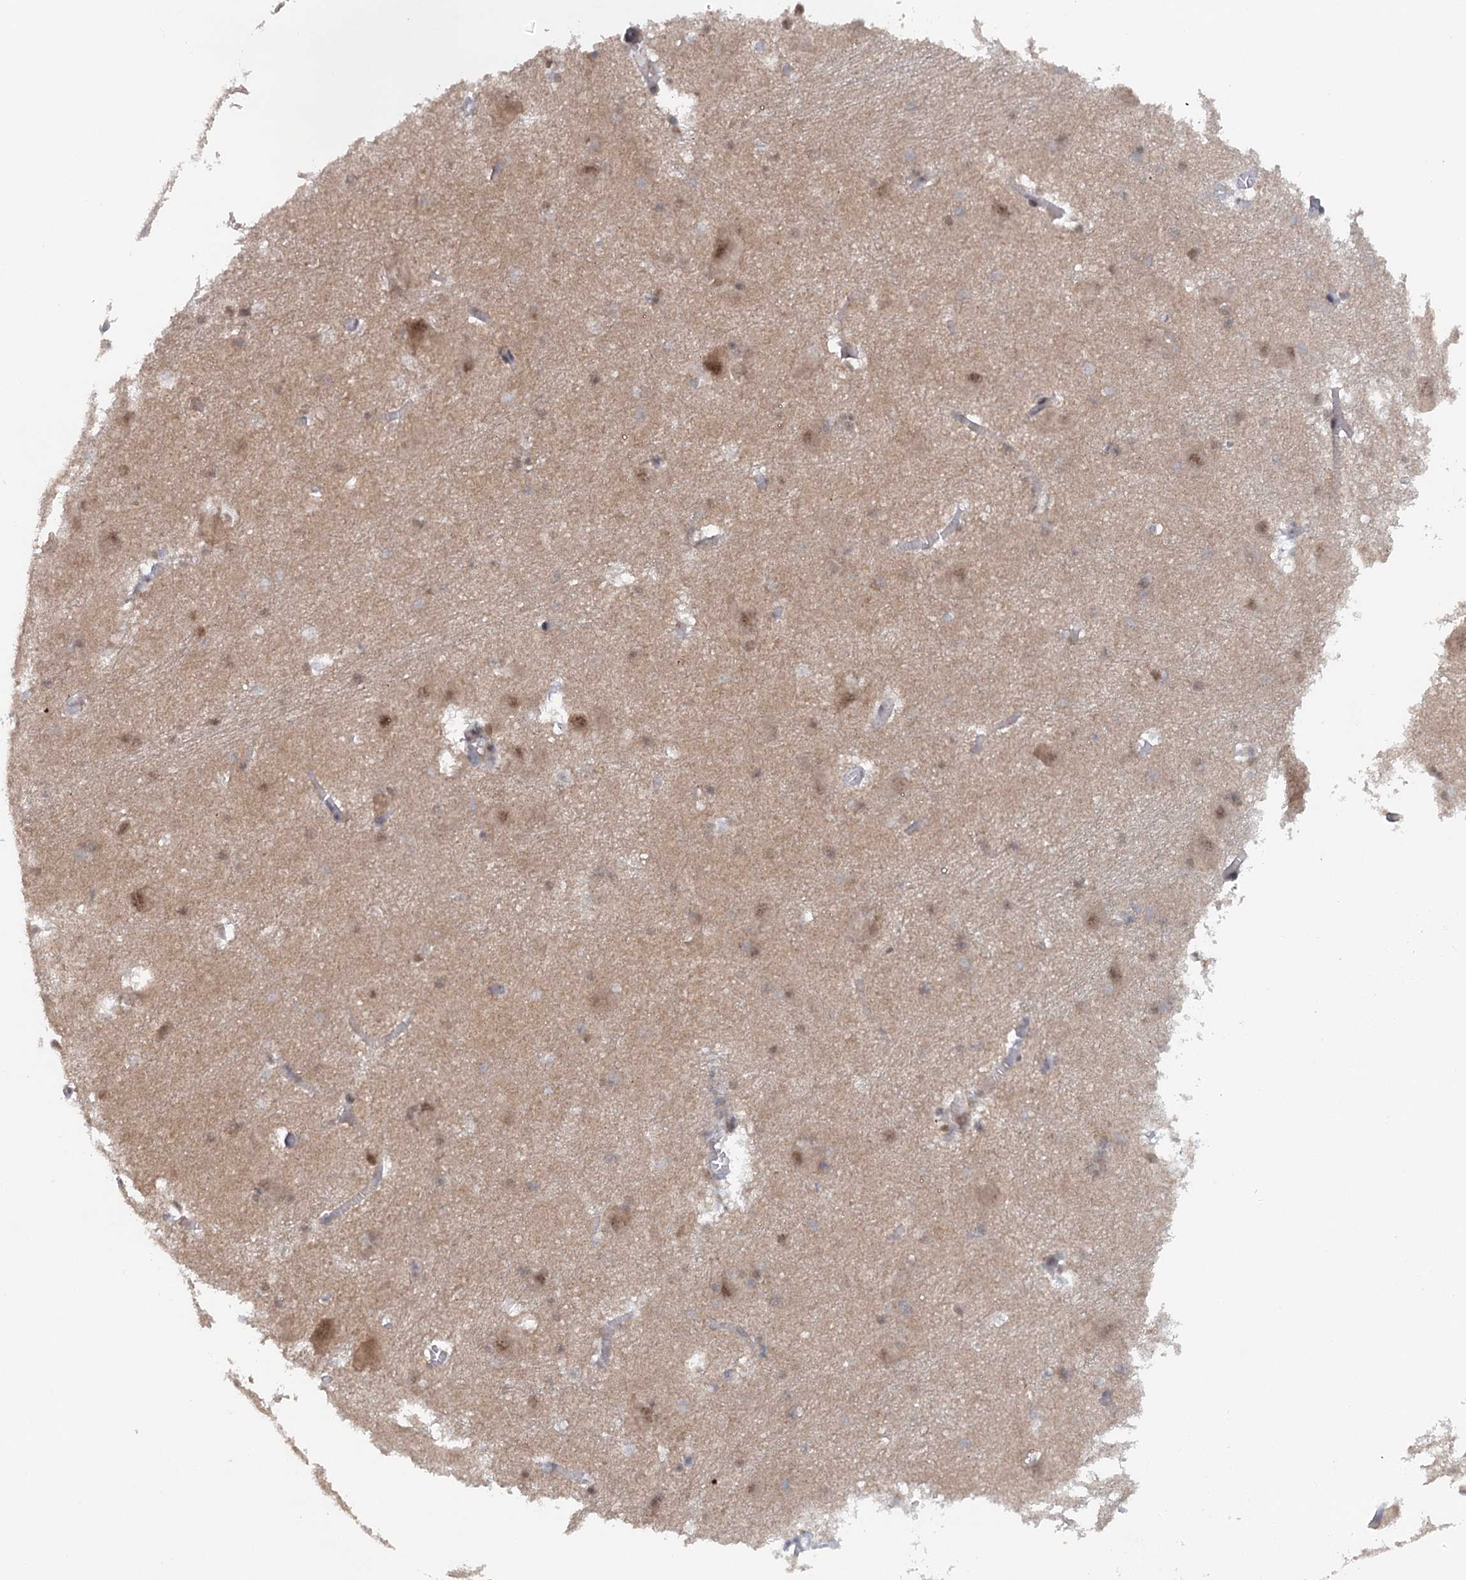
{"staining": {"intensity": "moderate", "quantity": "<25%", "location": "nuclear"}, "tissue": "caudate", "cell_type": "Glial cells", "image_type": "normal", "snomed": [{"axis": "morphology", "description": "Normal tissue, NOS"}, {"axis": "topography", "description": "Lateral ventricle wall"}], "caption": "IHC histopathology image of benign caudate: human caudate stained using immunohistochemistry displays low levels of moderate protein expression localized specifically in the nuclear of glial cells, appearing as a nuclear brown color.", "gene": "TAS2R42", "patient": {"sex": "male", "age": 37}}